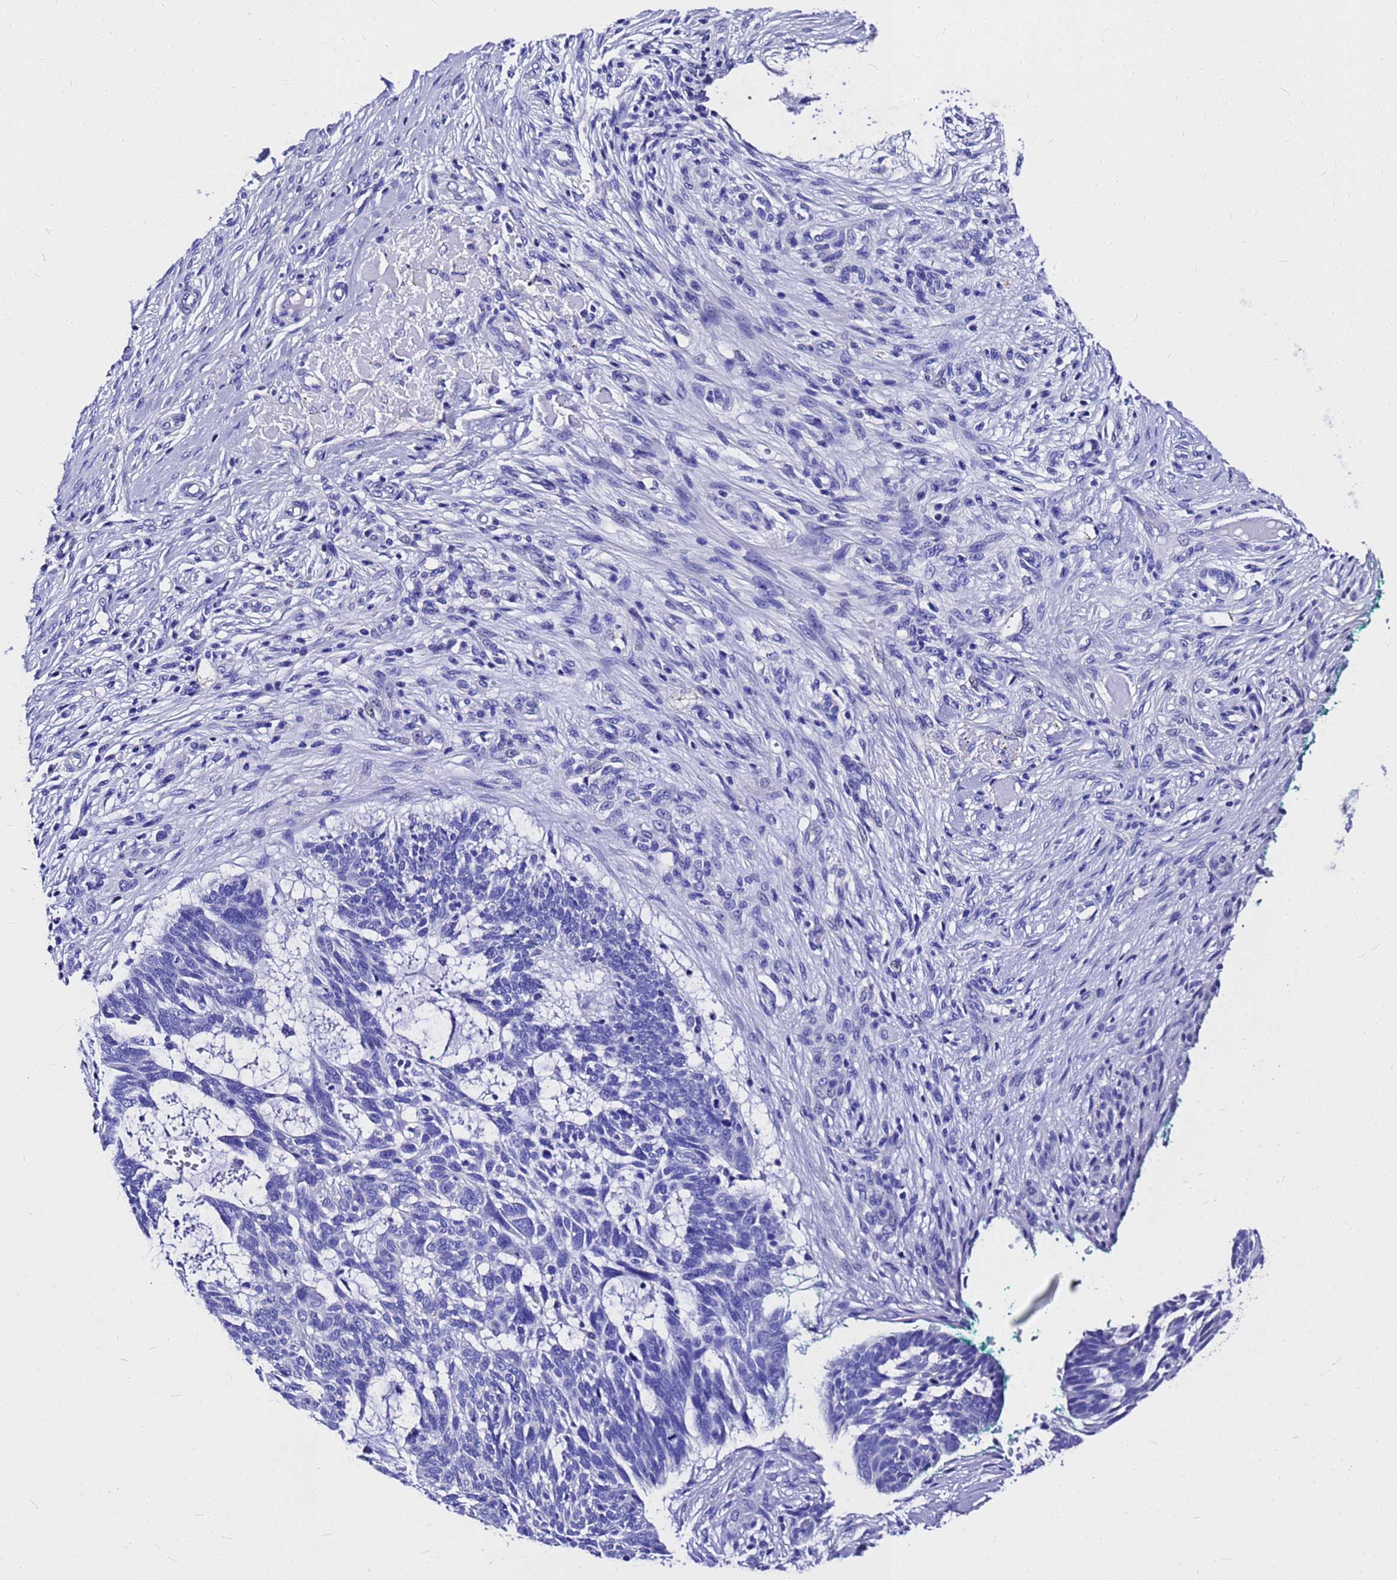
{"staining": {"intensity": "negative", "quantity": "none", "location": "none"}, "tissue": "skin cancer", "cell_type": "Tumor cells", "image_type": "cancer", "snomed": [{"axis": "morphology", "description": "Basal cell carcinoma"}, {"axis": "topography", "description": "Skin"}], "caption": "An IHC micrograph of skin basal cell carcinoma is shown. There is no staining in tumor cells of skin basal cell carcinoma. (Immunohistochemistry (ihc), brightfield microscopy, high magnification).", "gene": "HERC4", "patient": {"sex": "male", "age": 88}}